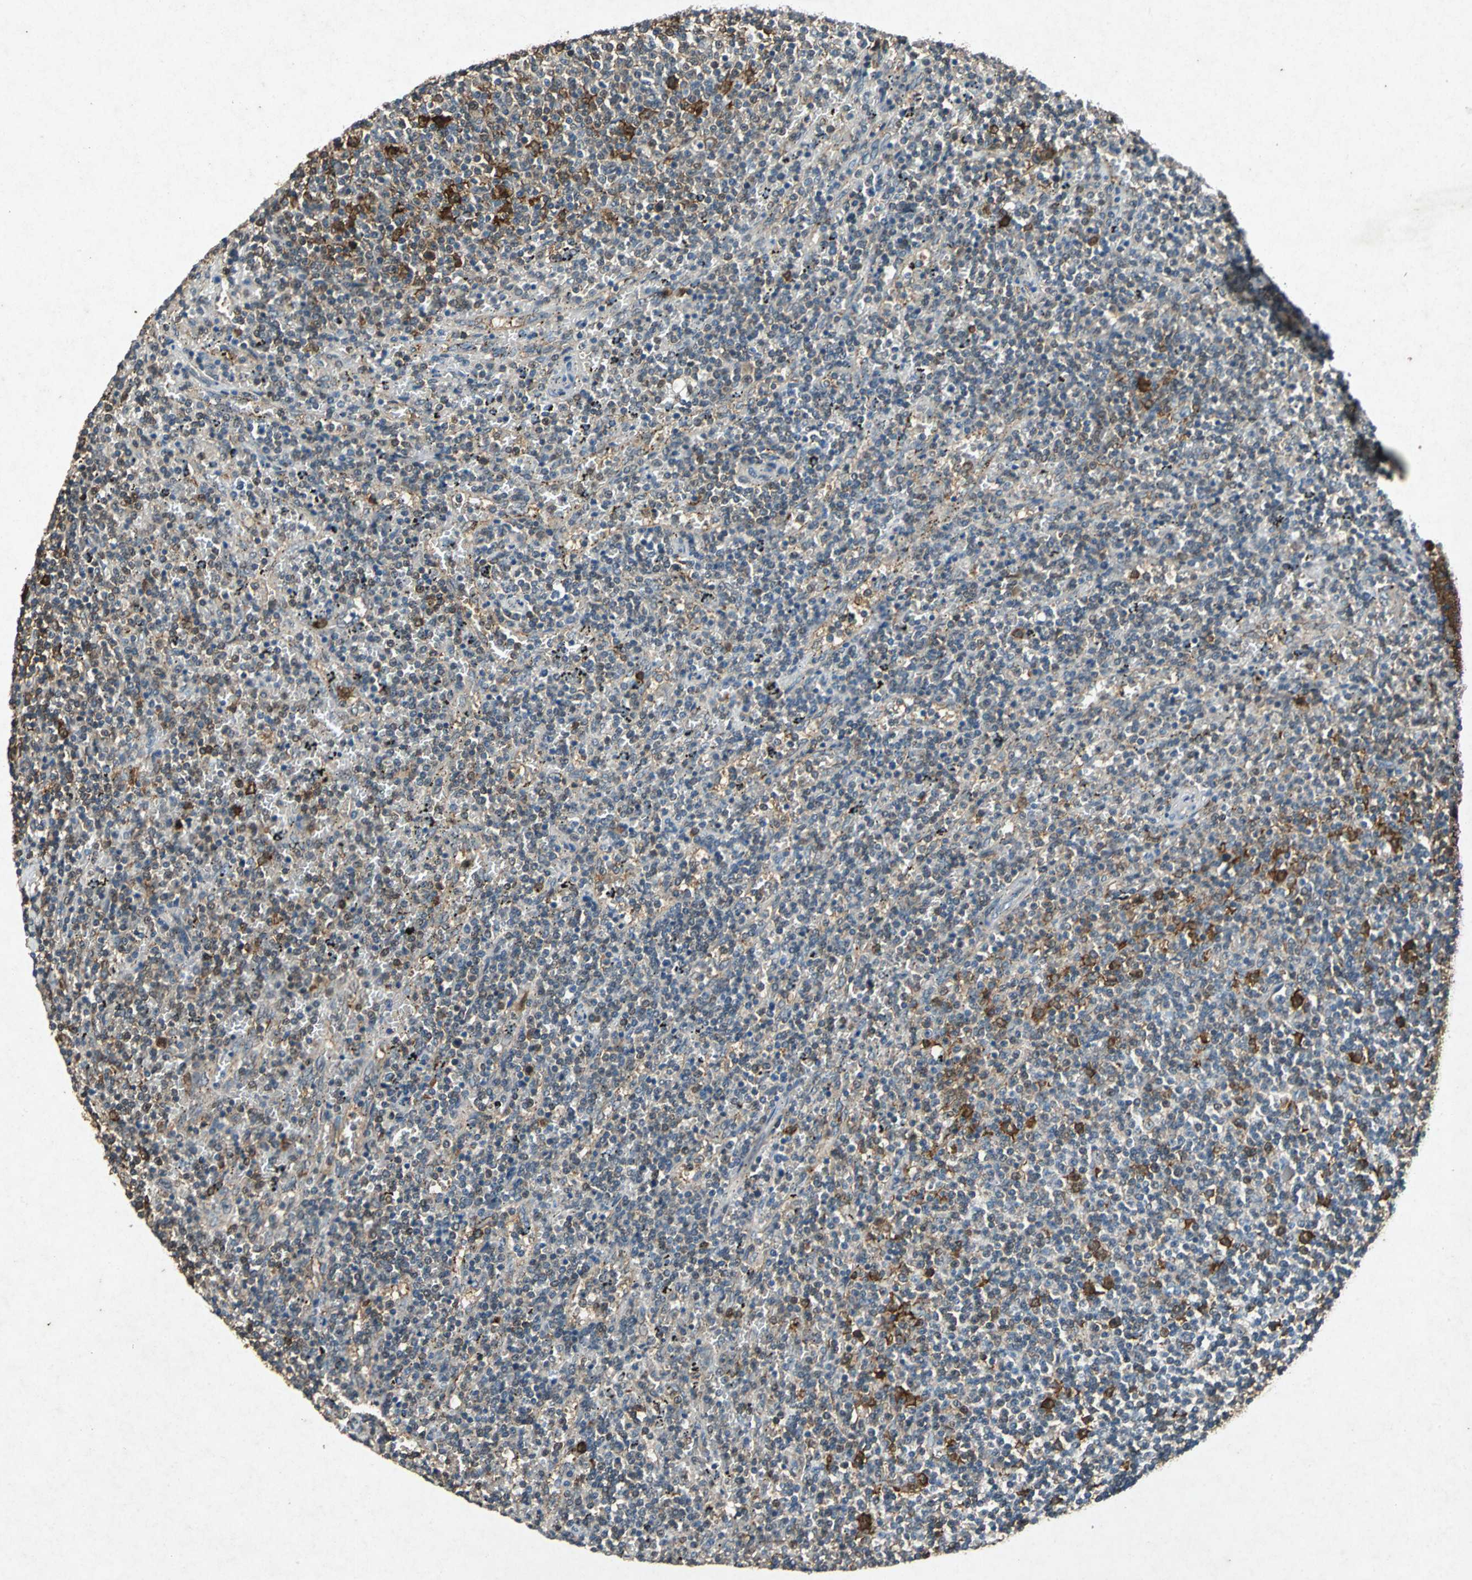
{"staining": {"intensity": "moderate", "quantity": ">75%", "location": "cytoplasmic/membranous"}, "tissue": "lymphoma", "cell_type": "Tumor cells", "image_type": "cancer", "snomed": [{"axis": "morphology", "description": "Malignant lymphoma, non-Hodgkin's type, Low grade"}, {"axis": "topography", "description": "Spleen"}], "caption": "Immunohistochemistry (DAB (3,3'-diaminobenzidine)) staining of malignant lymphoma, non-Hodgkin's type (low-grade) shows moderate cytoplasmic/membranous protein expression in about >75% of tumor cells.", "gene": "HSP90AB1", "patient": {"sex": "female", "age": 50}}